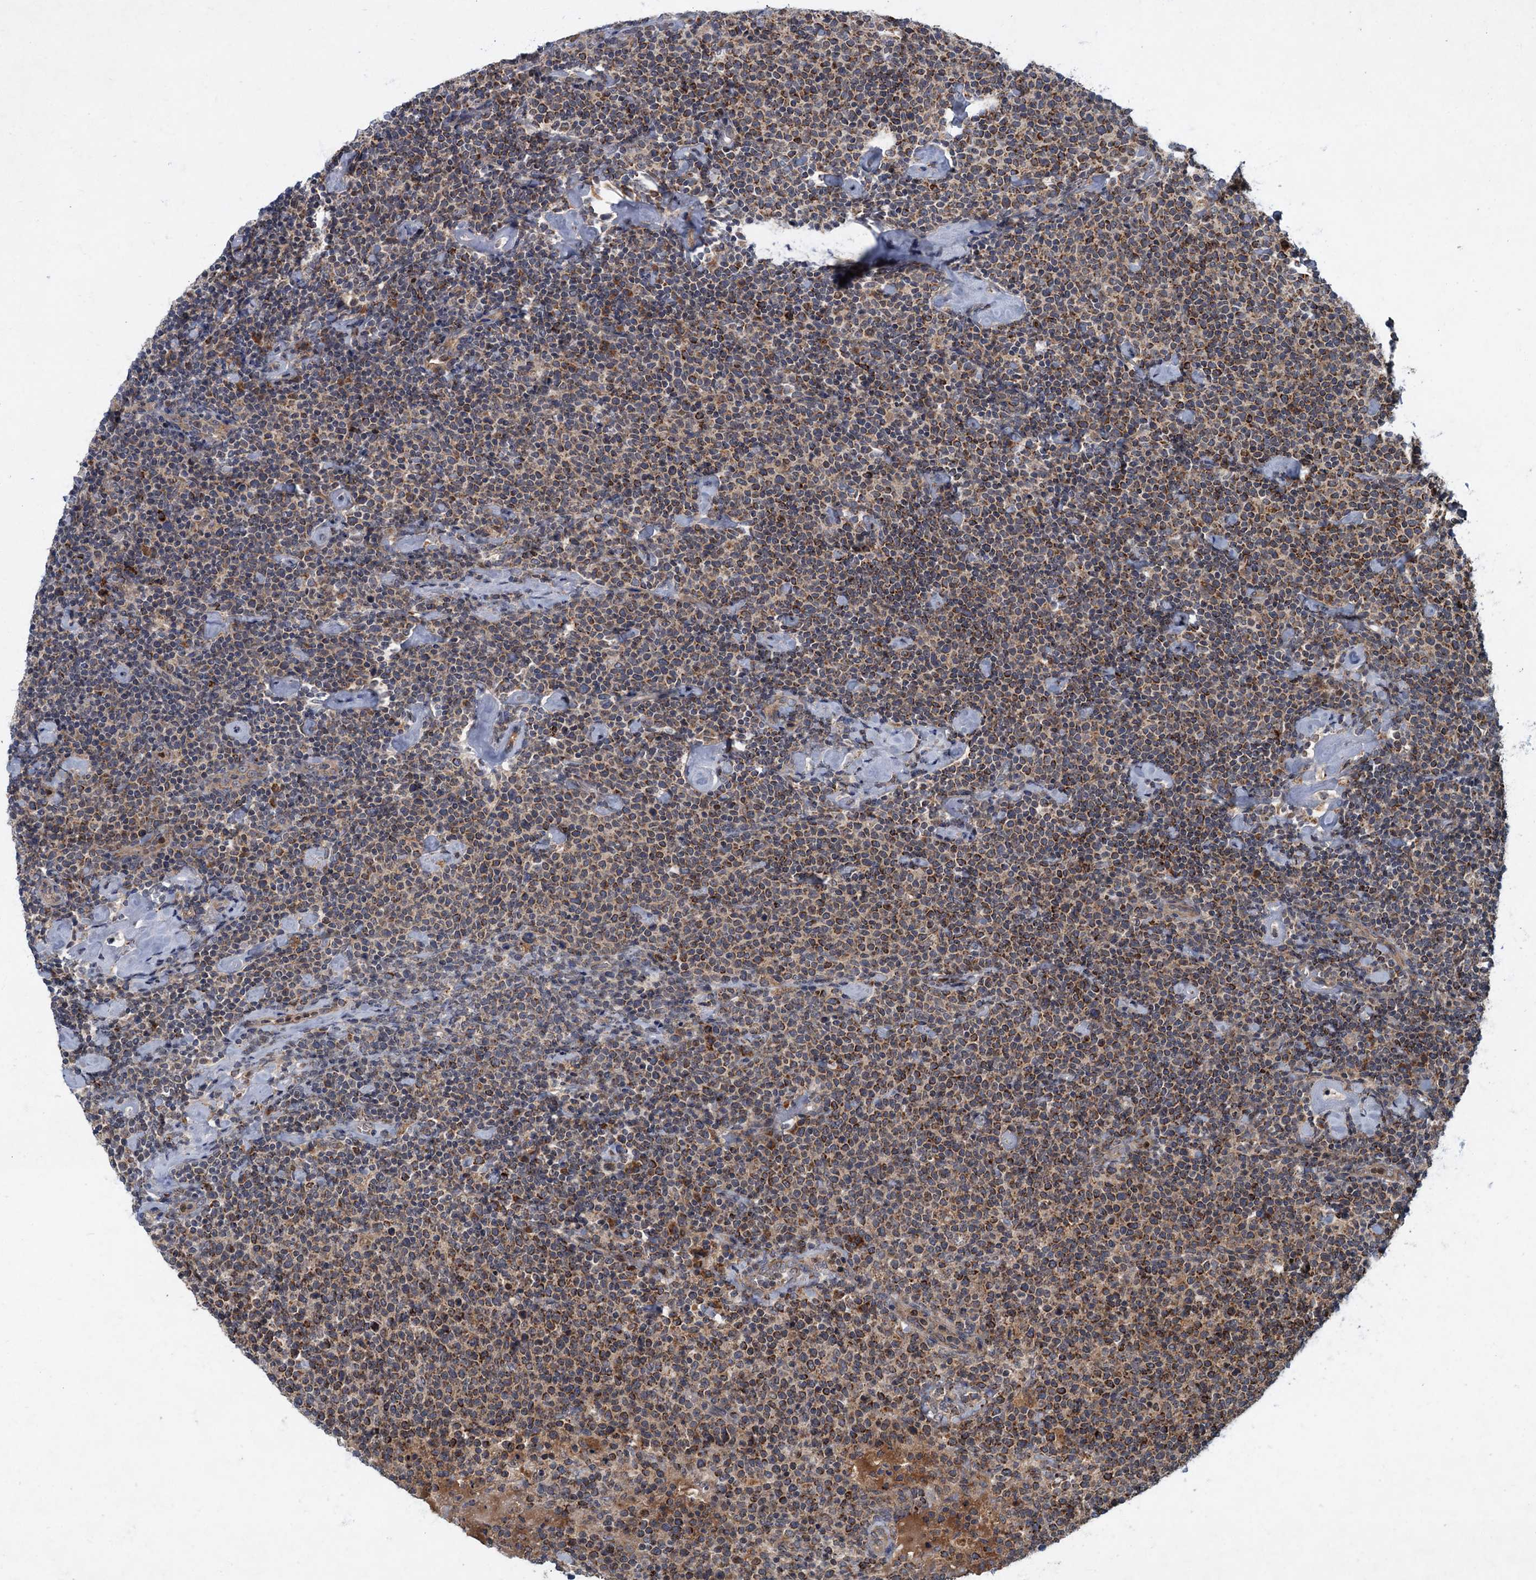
{"staining": {"intensity": "weak", "quantity": "25%-75%", "location": "cytoplasmic/membranous"}, "tissue": "lymphoma", "cell_type": "Tumor cells", "image_type": "cancer", "snomed": [{"axis": "morphology", "description": "Malignant lymphoma, non-Hodgkin's type, High grade"}, {"axis": "topography", "description": "Lymph node"}], "caption": "This is a photomicrograph of immunohistochemistry (IHC) staining of lymphoma, which shows weak positivity in the cytoplasmic/membranous of tumor cells.", "gene": "SLC11A2", "patient": {"sex": "male", "age": 61}}